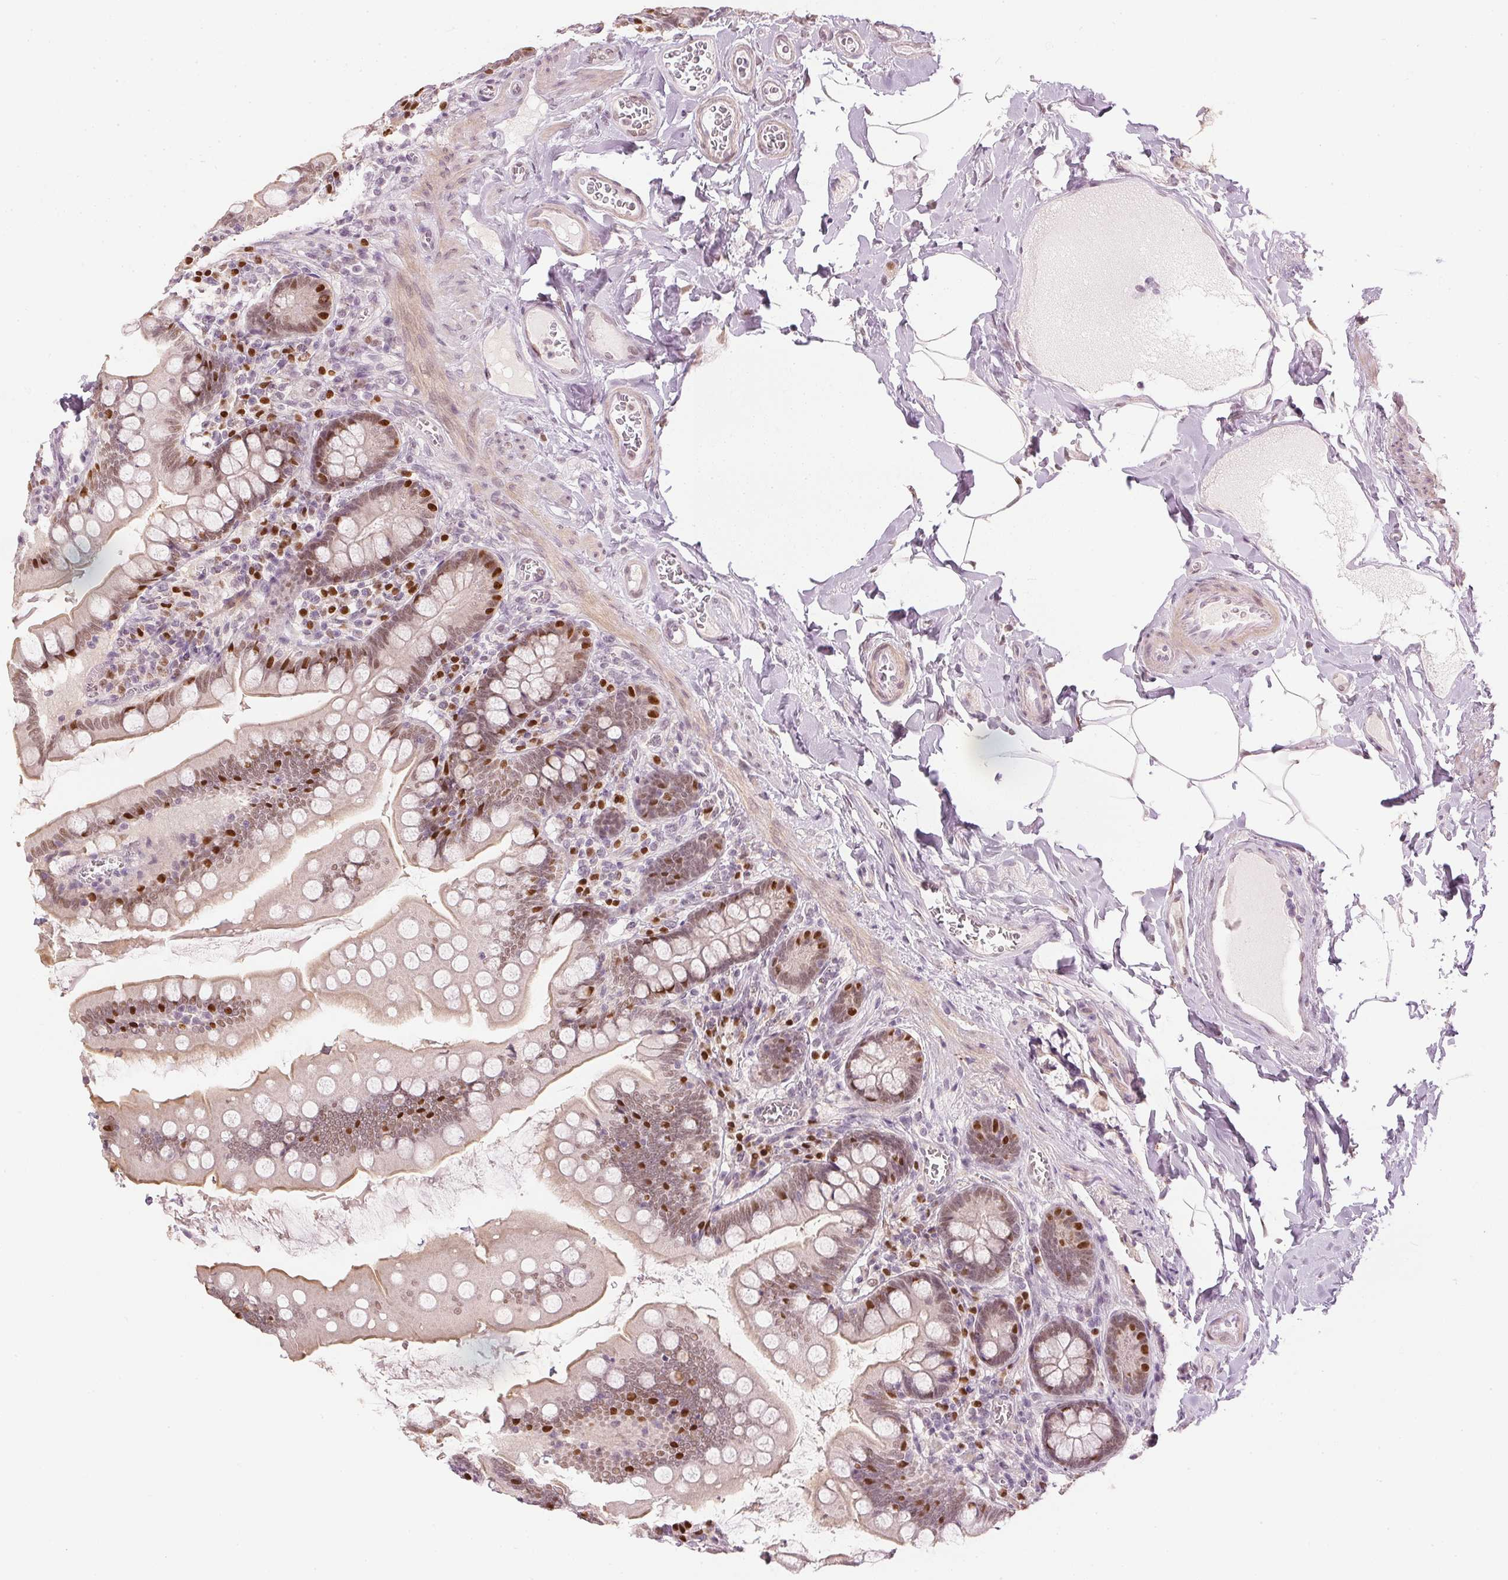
{"staining": {"intensity": "strong", "quantity": "<25%", "location": "nuclear"}, "tissue": "small intestine", "cell_type": "Glandular cells", "image_type": "normal", "snomed": [{"axis": "morphology", "description": "Normal tissue, NOS"}, {"axis": "topography", "description": "Small intestine"}], "caption": "Small intestine was stained to show a protein in brown. There is medium levels of strong nuclear staining in approximately <25% of glandular cells. (DAB (3,3'-diaminobenzidine) IHC, brown staining for protein, blue staining for nuclei).", "gene": "ENSG00000267001", "patient": {"sex": "female", "age": 56}}